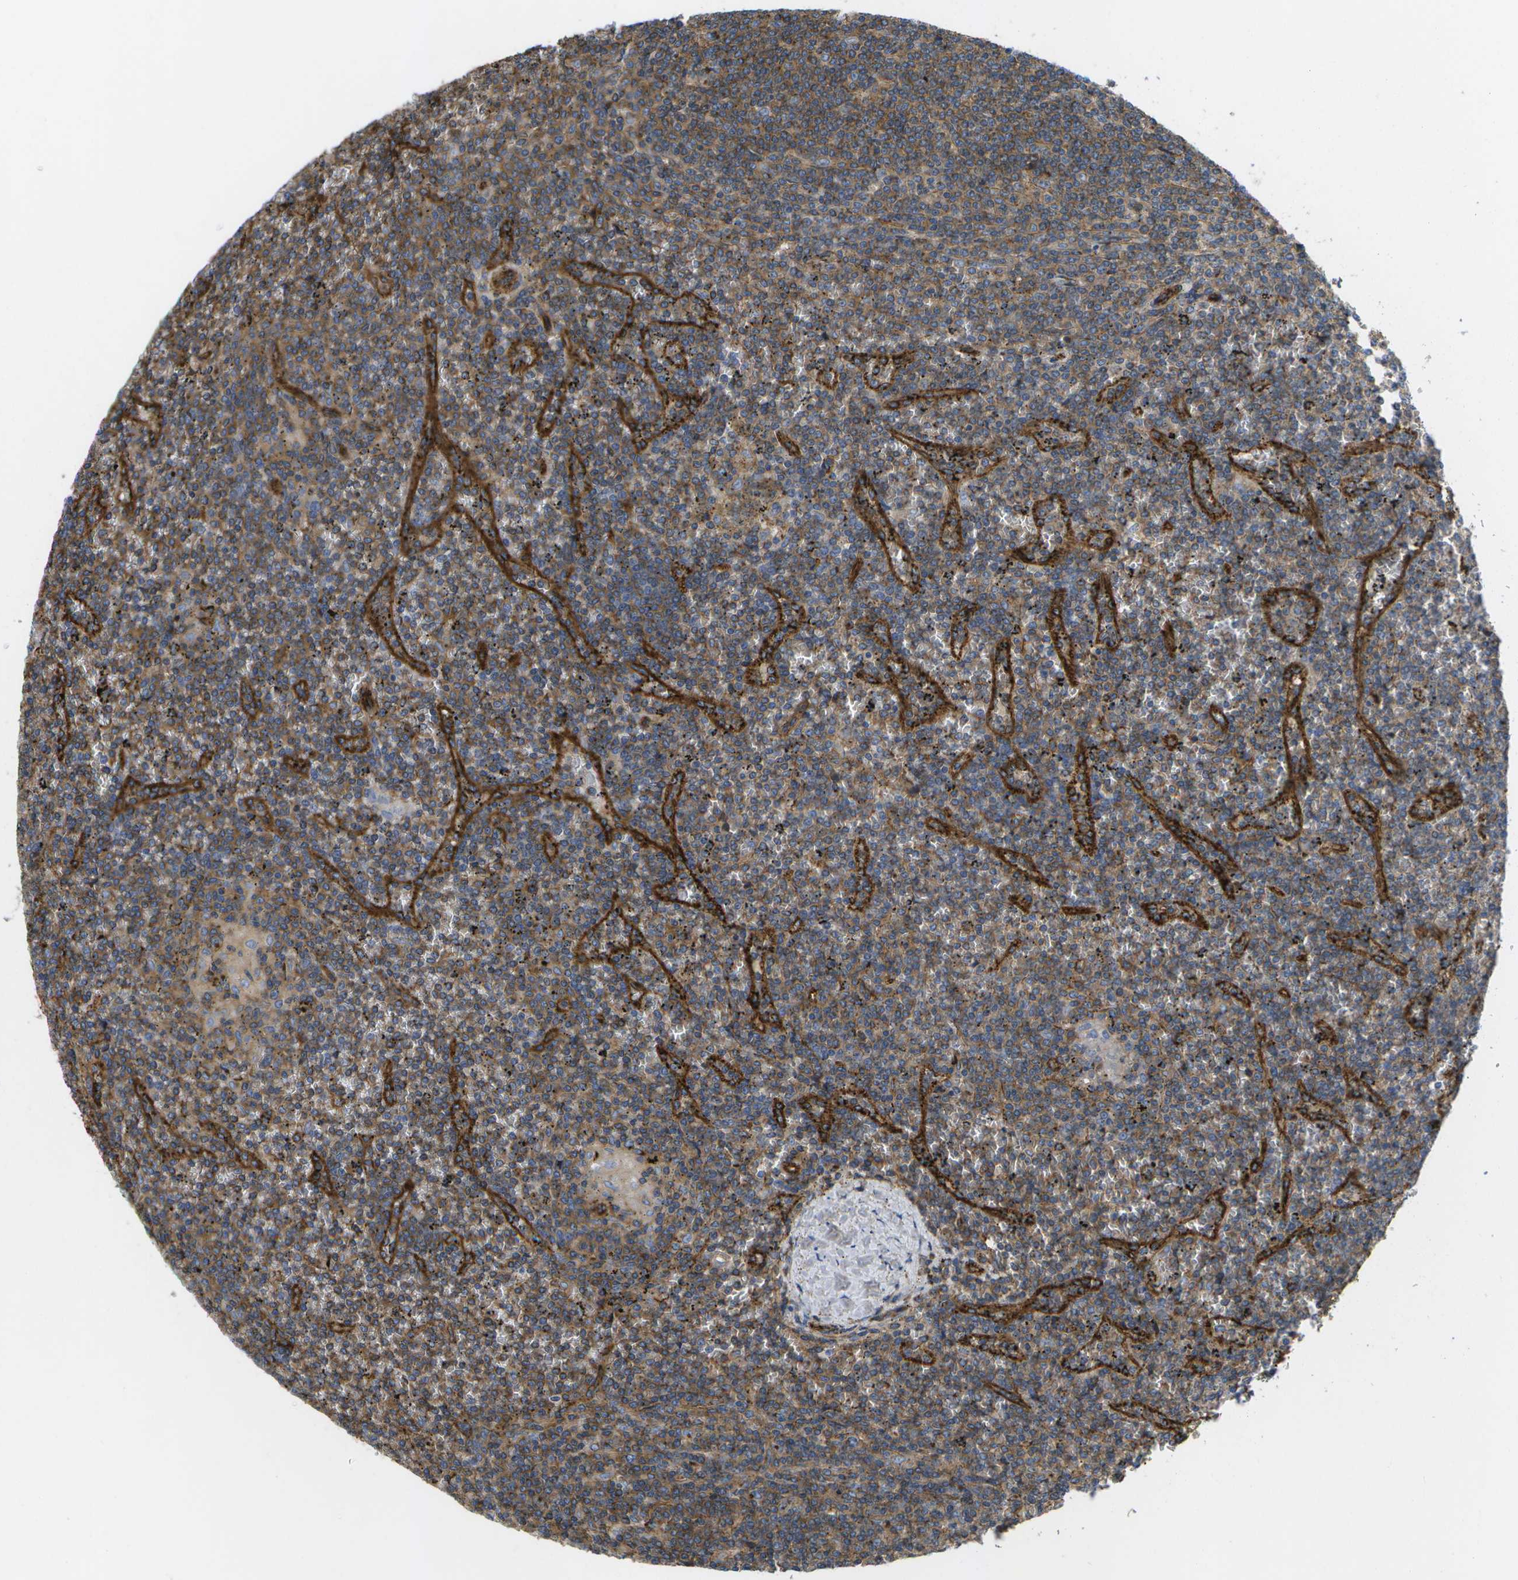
{"staining": {"intensity": "moderate", "quantity": ">75%", "location": "cytoplasmic/membranous"}, "tissue": "lymphoma", "cell_type": "Tumor cells", "image_type": "cancer", "snomed": [{"axis": "morphology", "description": "Malignant lymphoma, non-Hodgkin's type, Low grade"}, {"axis": "topography", "description": "Spleen"}], "caption": "Immunohistochemistry photomicrograph of neoplastic tissue: human lymphoma stained using immunohistochemistry exhibits medium levels of moderate protein expression localized specifically in the cytoplasmic/membranous of tumor cells, appearing as a cytoplasmic/membranous brown color.", "gene": "BST2", "patient": {"sex": "female", "age": 19}}